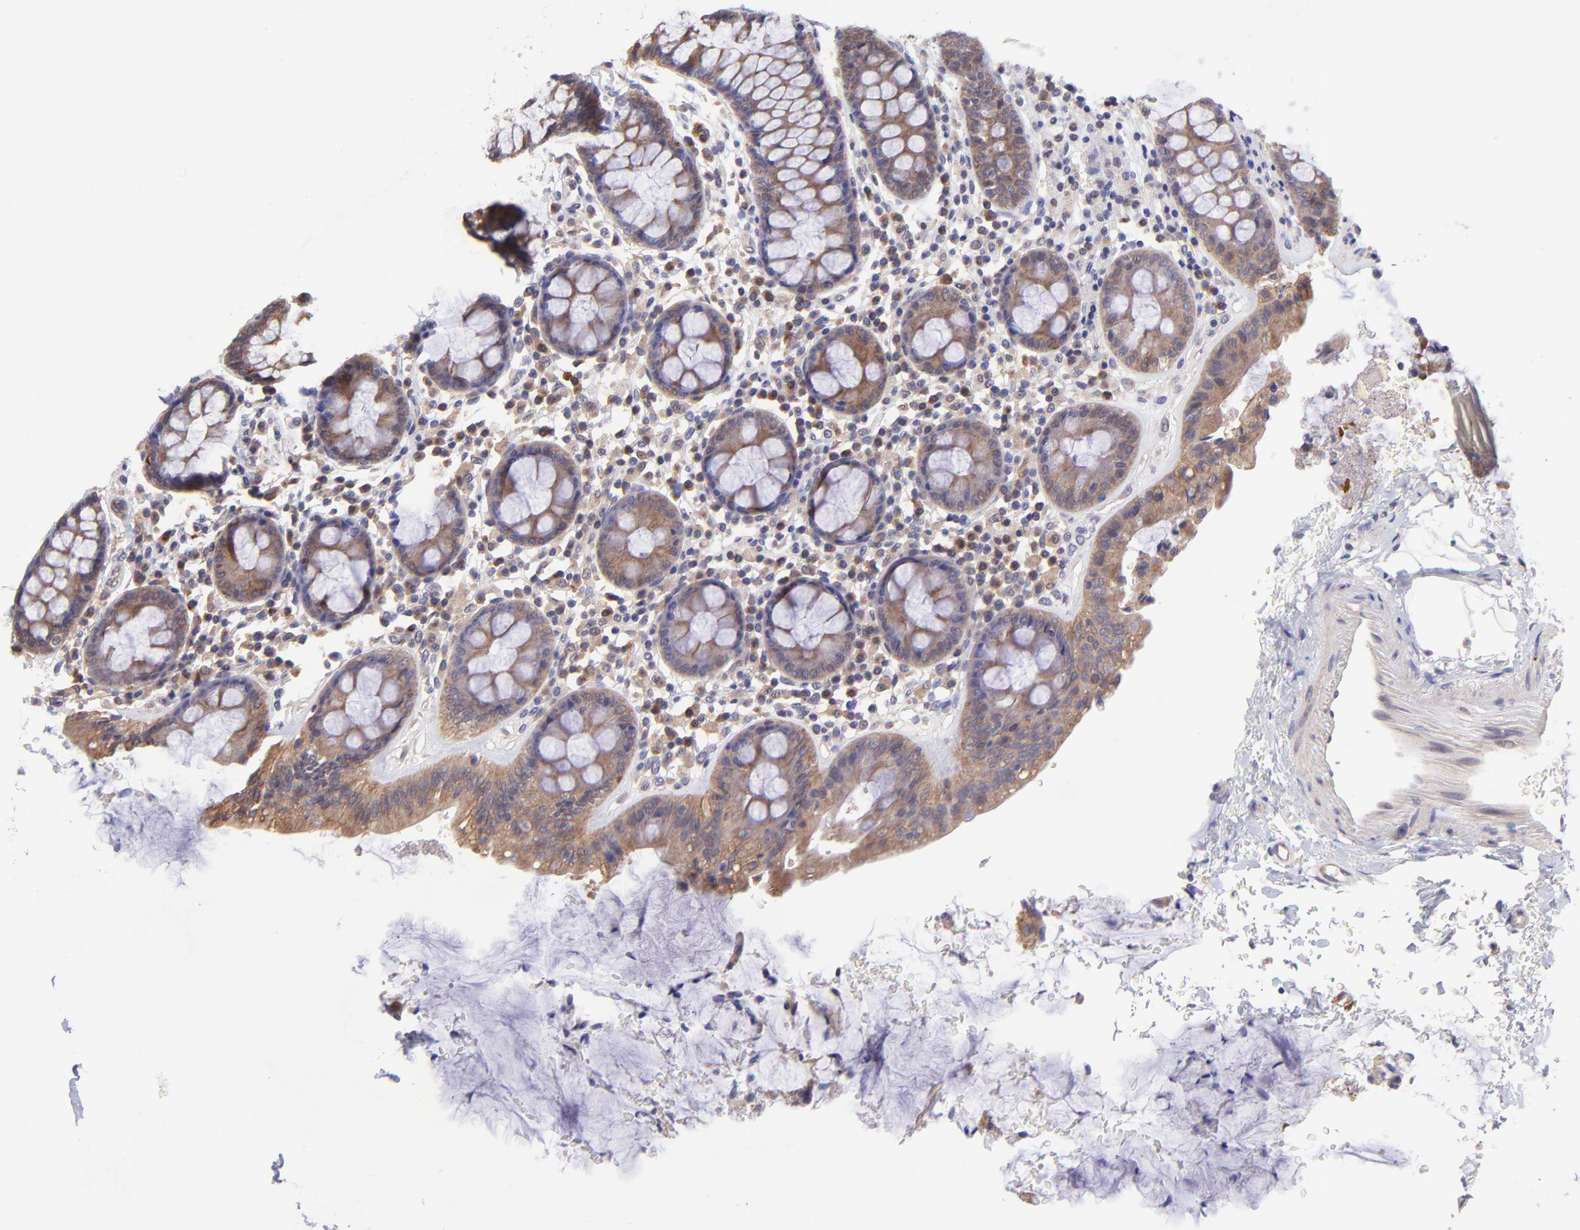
{"staining": {"intensity": "moderate", "quantity": ">75%", "location": "cytoplasmic/membranous"}, "tissue": "rectum", "cell_type": "Glandular cells", "image_type": "normal", "snomed": [{"axis": "morphology", "description": "Normal tissue, NOS"}, {"axis": "topography", "description": "Rectum"}], "caption": "A medium amount of moderate cytoplasmic/membranous staining is present in approximately >75% of glandular cells in unremarkable rectum.", "gene": "NSF", "patient": {"sex": "male", "age": 92}}